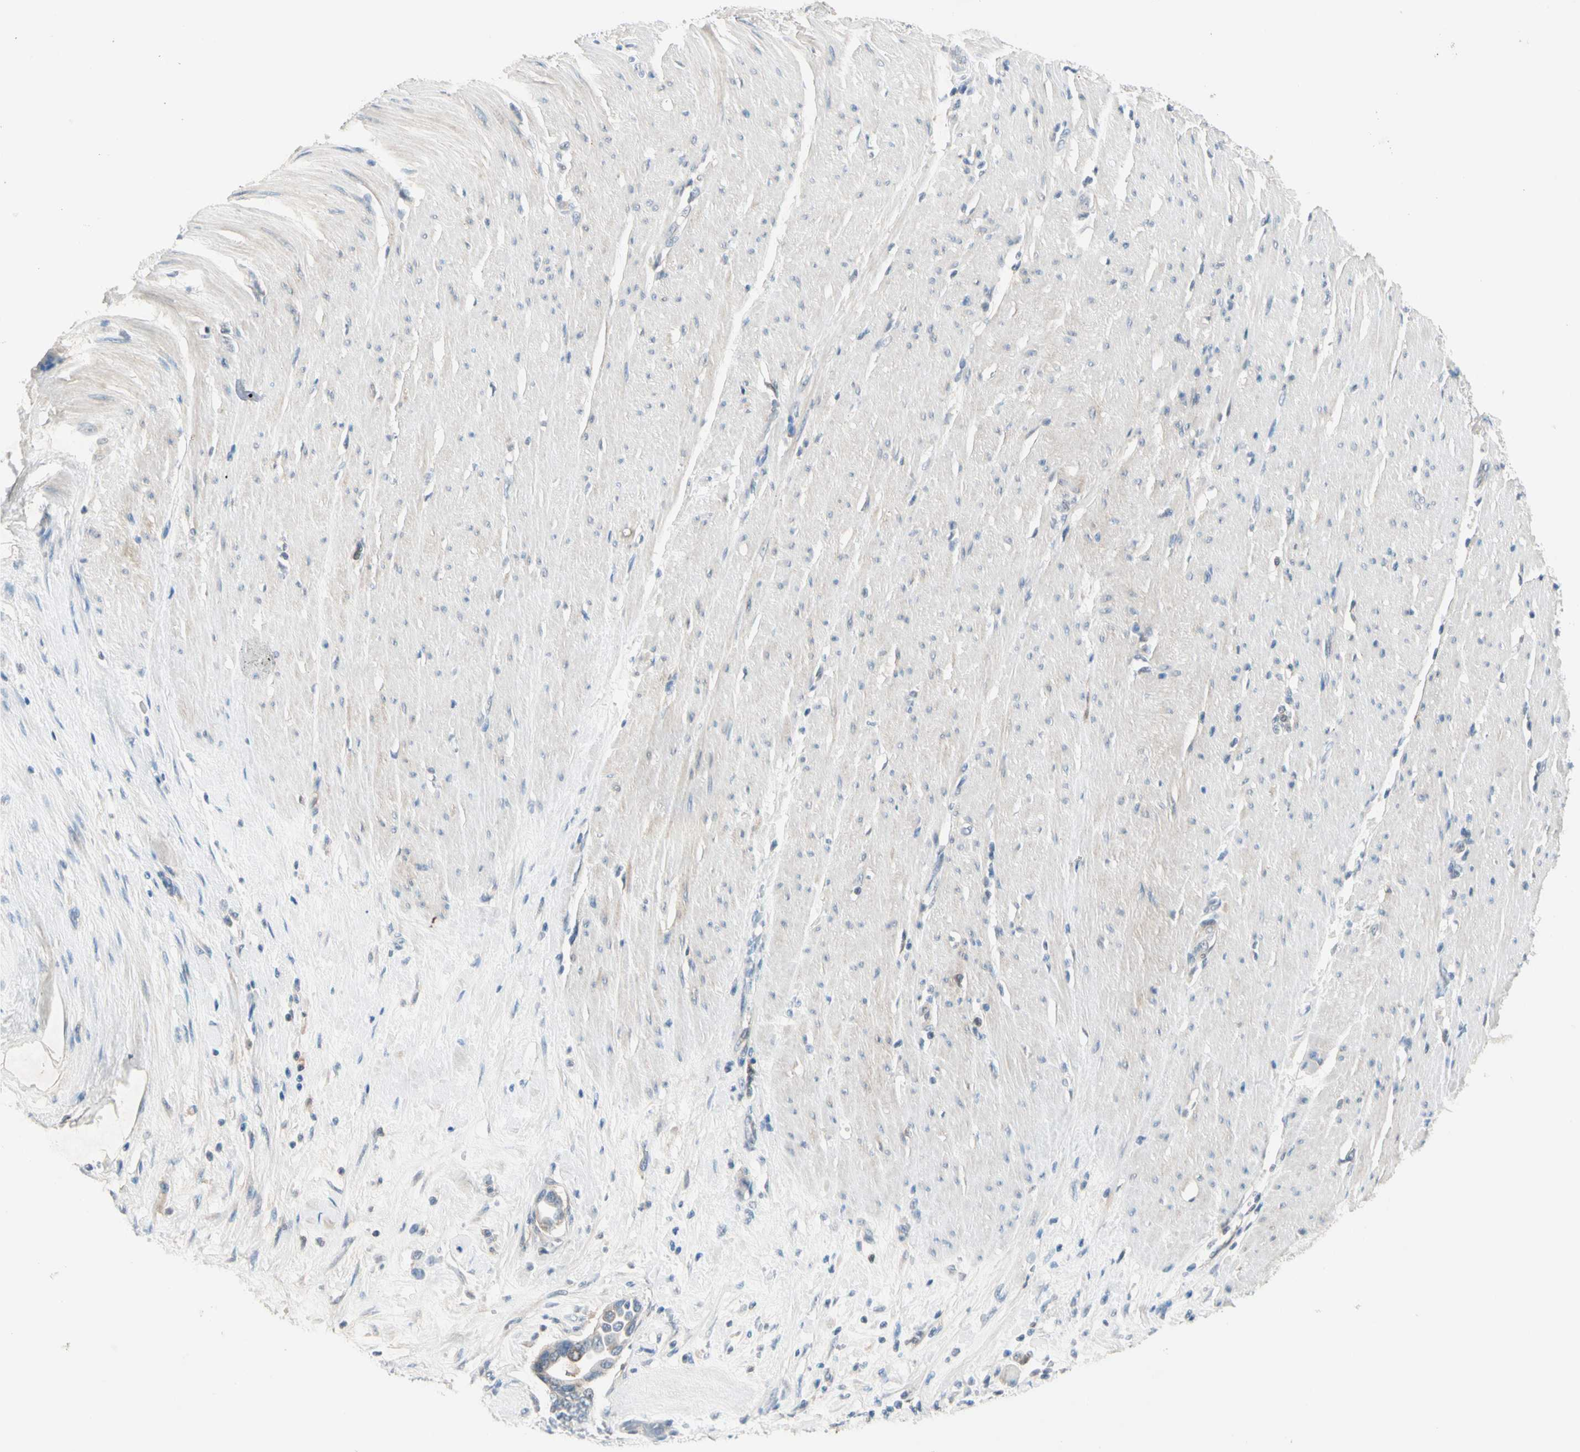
{"staining": {"intensity": "negative", "quantity": "none", "location": "none"}, "tissue": "pancreatic cancer", "cell_type": "Tumor cells", "image_type": "cancer", "snomed": [{"axis": "morphology", "description": "Adenocarcinoma, NOS"}, {"axis": "topography", "description": "Pancreas"}], "caption": "Pancreatic cancer (adenocarcinoma) was stained to show a protein in brown. There is no significant positivity in tumor cells. The staining was performed using DAB to visualize the protein expression in brown, while the nuclei were stained in blue with hematoxylin (Magnification: 20x).", "gene": "SERPIND1", "patient": {"sex": "female", "age": 57}}